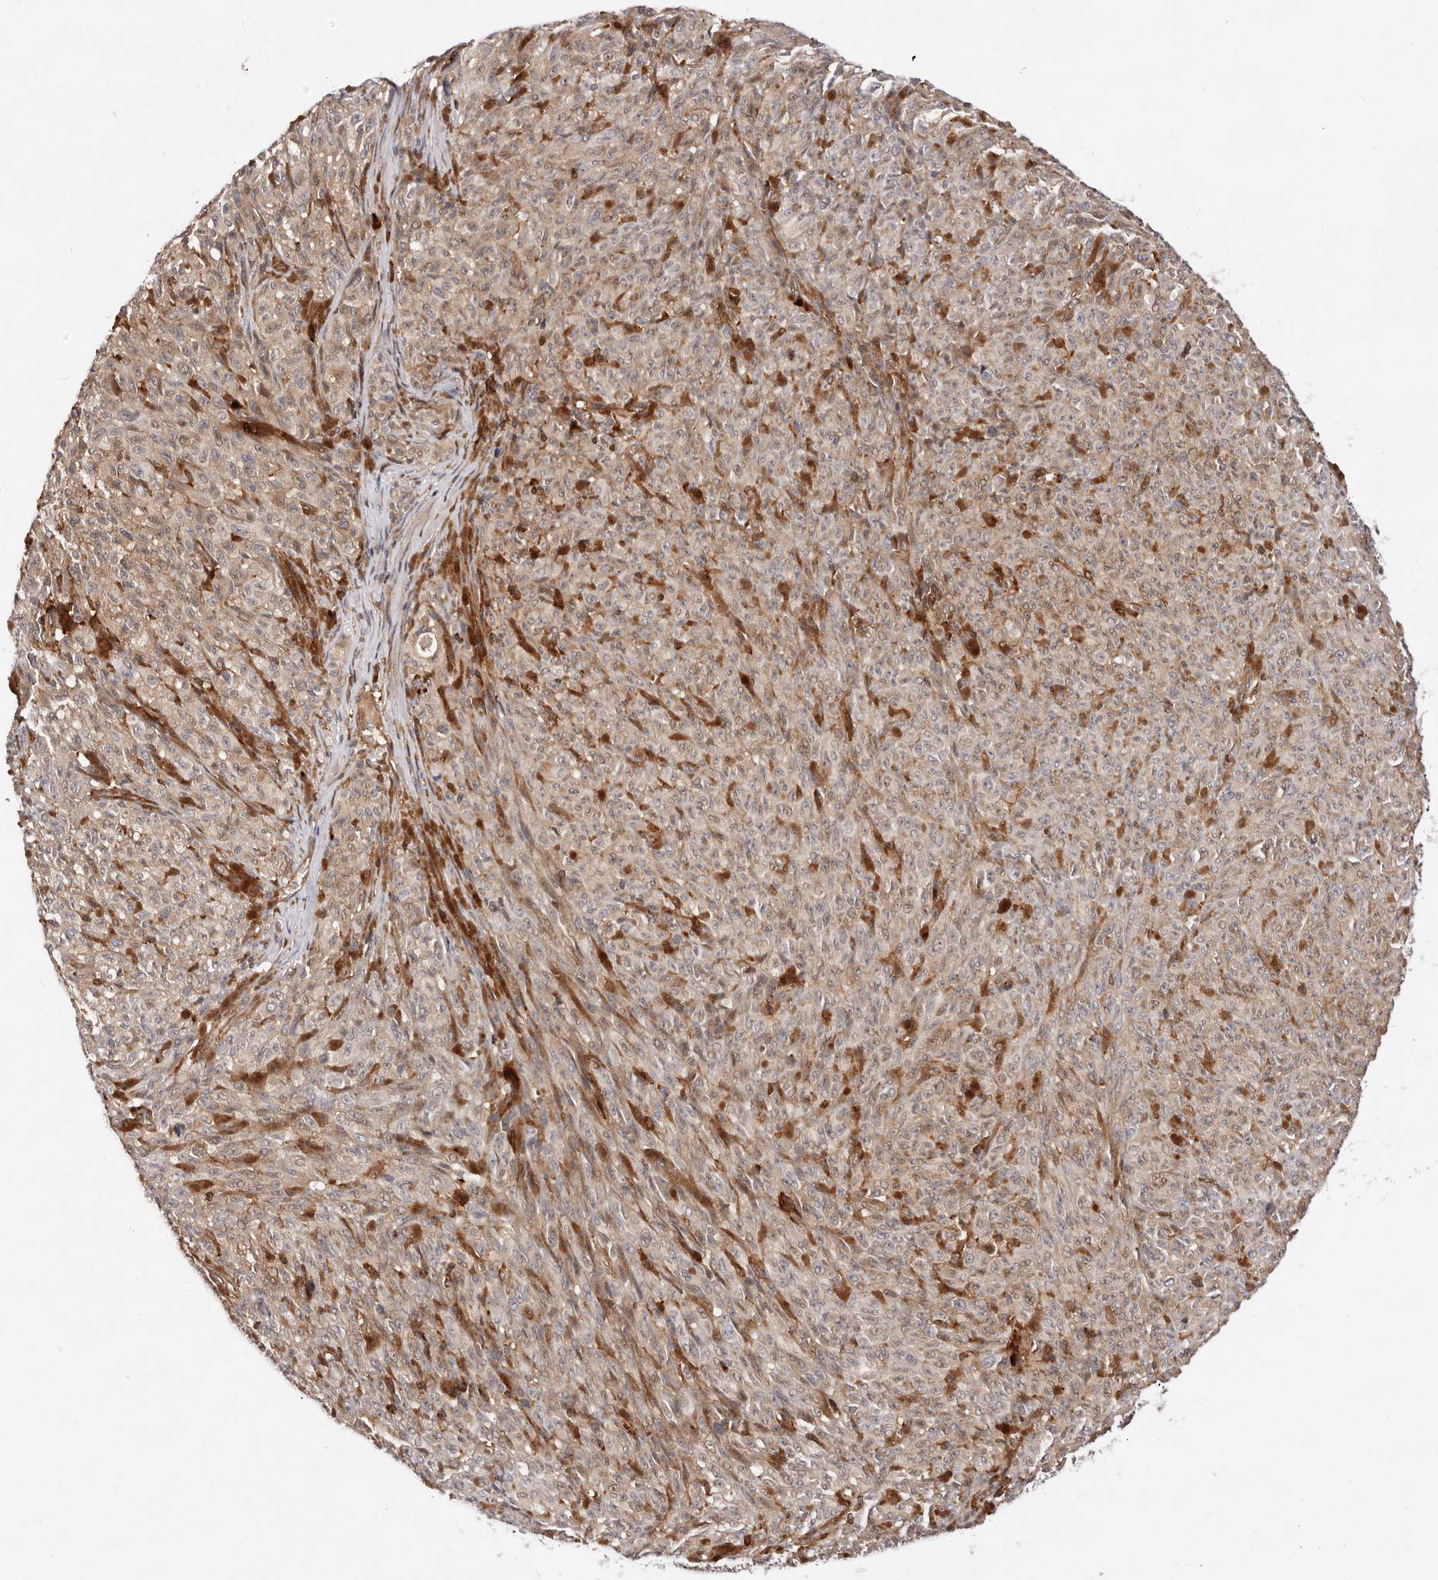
{"staining": {"intensity": "weak", "quantity": ">75%", "location": "cytoplasmic/membranous"}, "tissue": "melanoma", "cell_type": "Tumor cells", "image_type": "cancer", "snomed": [{"axis": "morphology", "description": "Malignant melanoma, NOS"}, {"axis": "topography", "description": "Skin"}], "caption": "Tumor cells reveal low levels of weak cytoplasmic/membranous positivity in approximately >75% of cells in human malignant melanoma.", "gene": "RNF213", "patient": {"sex": "female", "age": 82}}